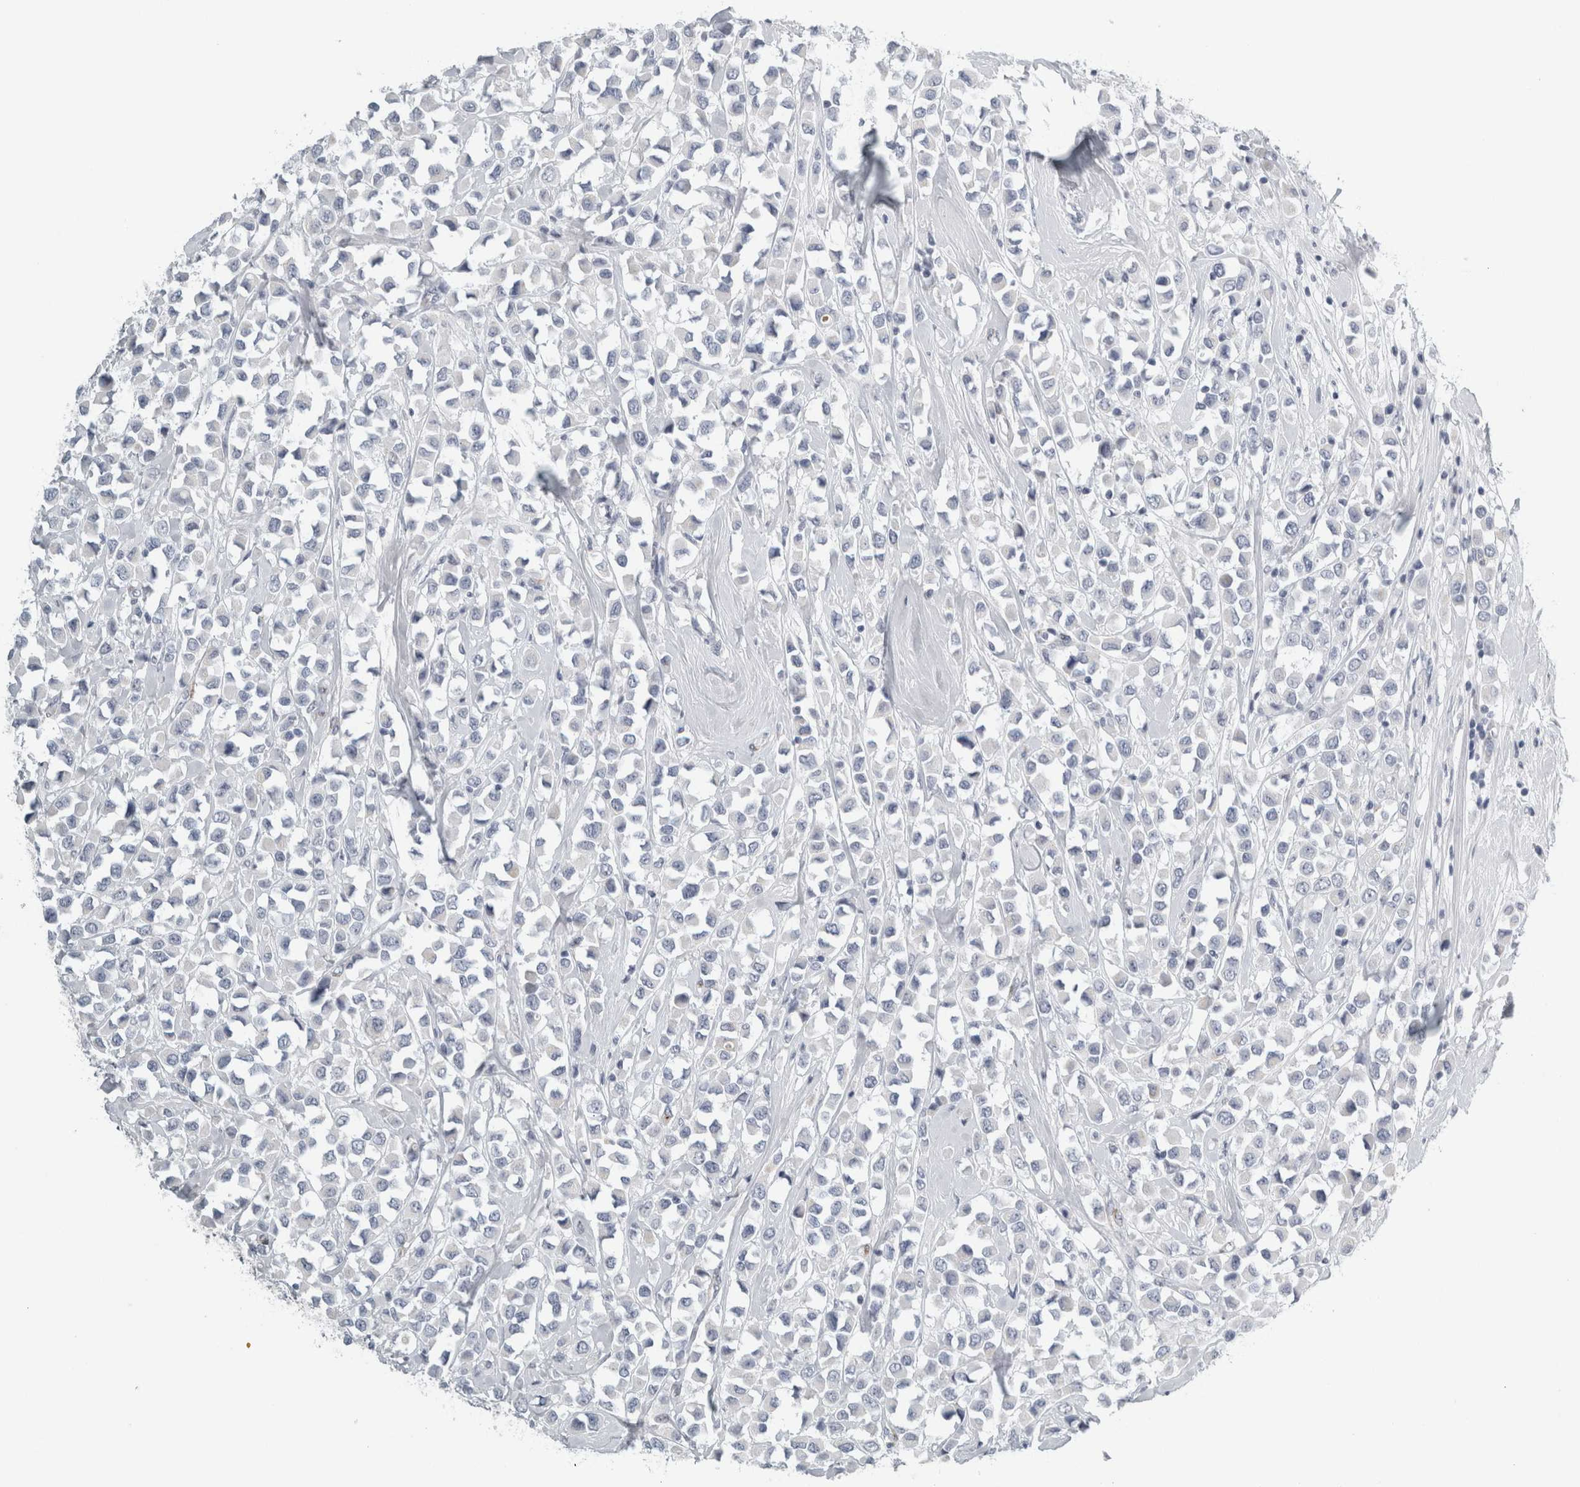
{"staining": {"intensity": "negative", "quantity": "none", "location": "none"}, "tissue": "breast cancer", "cell_type": "Tumor cells", "image_type": "cancer", "snomed": [{"axis": "morphology", "description": "Duct carcinoma"}, {"axis": "topography", "description": "Breast"}], "caption": "IHC image of breast infiltrating ductal carcinoma stained for a protein (brown), which reveals no staining in tumor cells.", "gene": "CPE", "patient": {"sex": "female", "age": 61}}